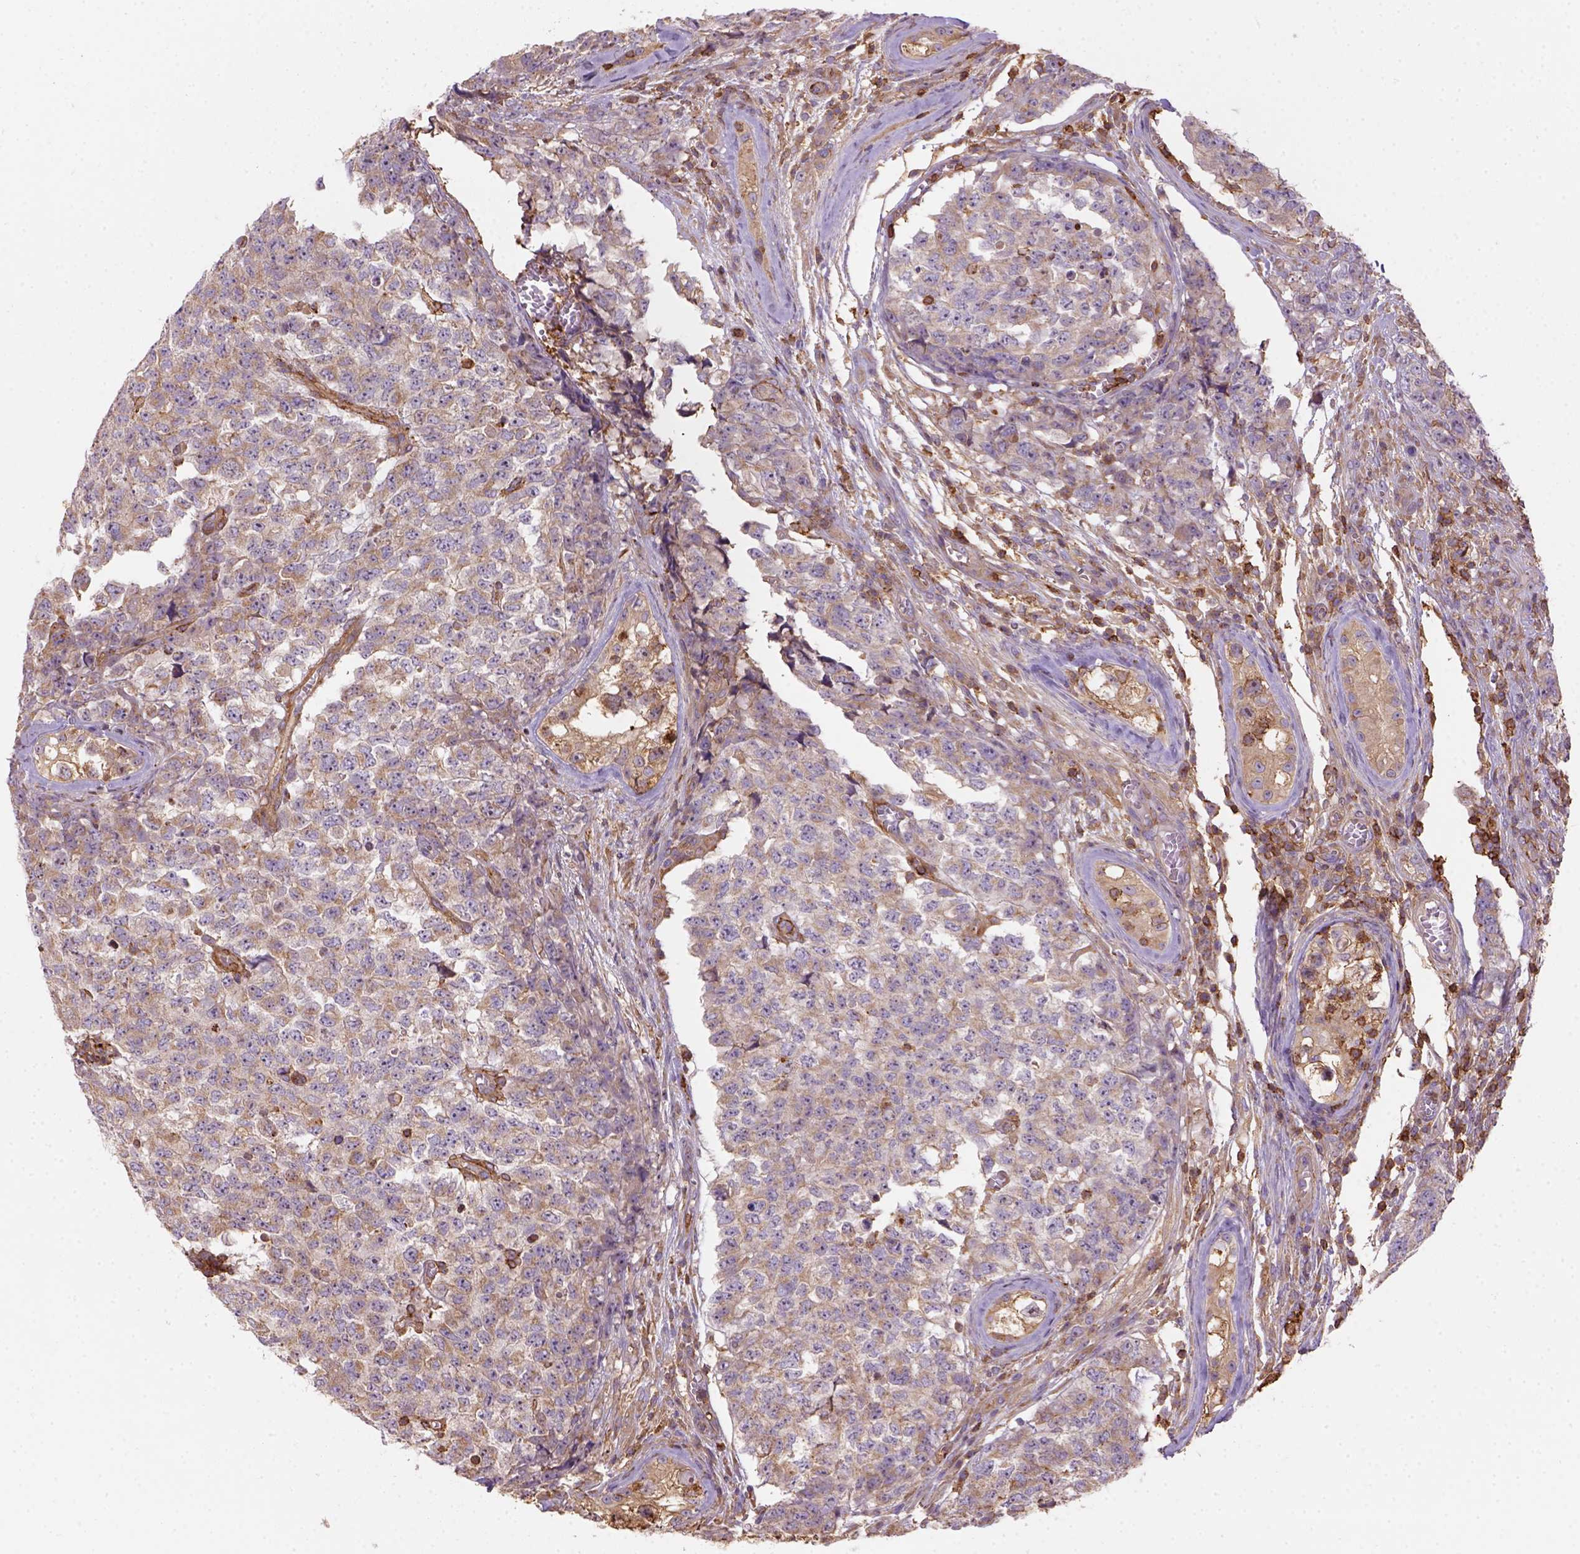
{"staining": {"intensity": "weak", "quantity": ">75%", "location": "cytoplasmic/membranous"}, "tissue": "testis cancer", "cell_type": "Tumor cells", "image_type": "cancer", "snomed": [{"axis": "morphology", "description": "Carcinoma, Embryonal, NOS"}, {"axis": "topography", "description": "Testis"}], "caption": "Weak cytoplasmic/membranous positivity for a protein is appreciated in approximately >75% of tumor cells of testis embryonal carcinoma using immunohistochemistry (IHC).", "gene": "GPRC5D", "patient": {"sex": "male", "age": 23}}